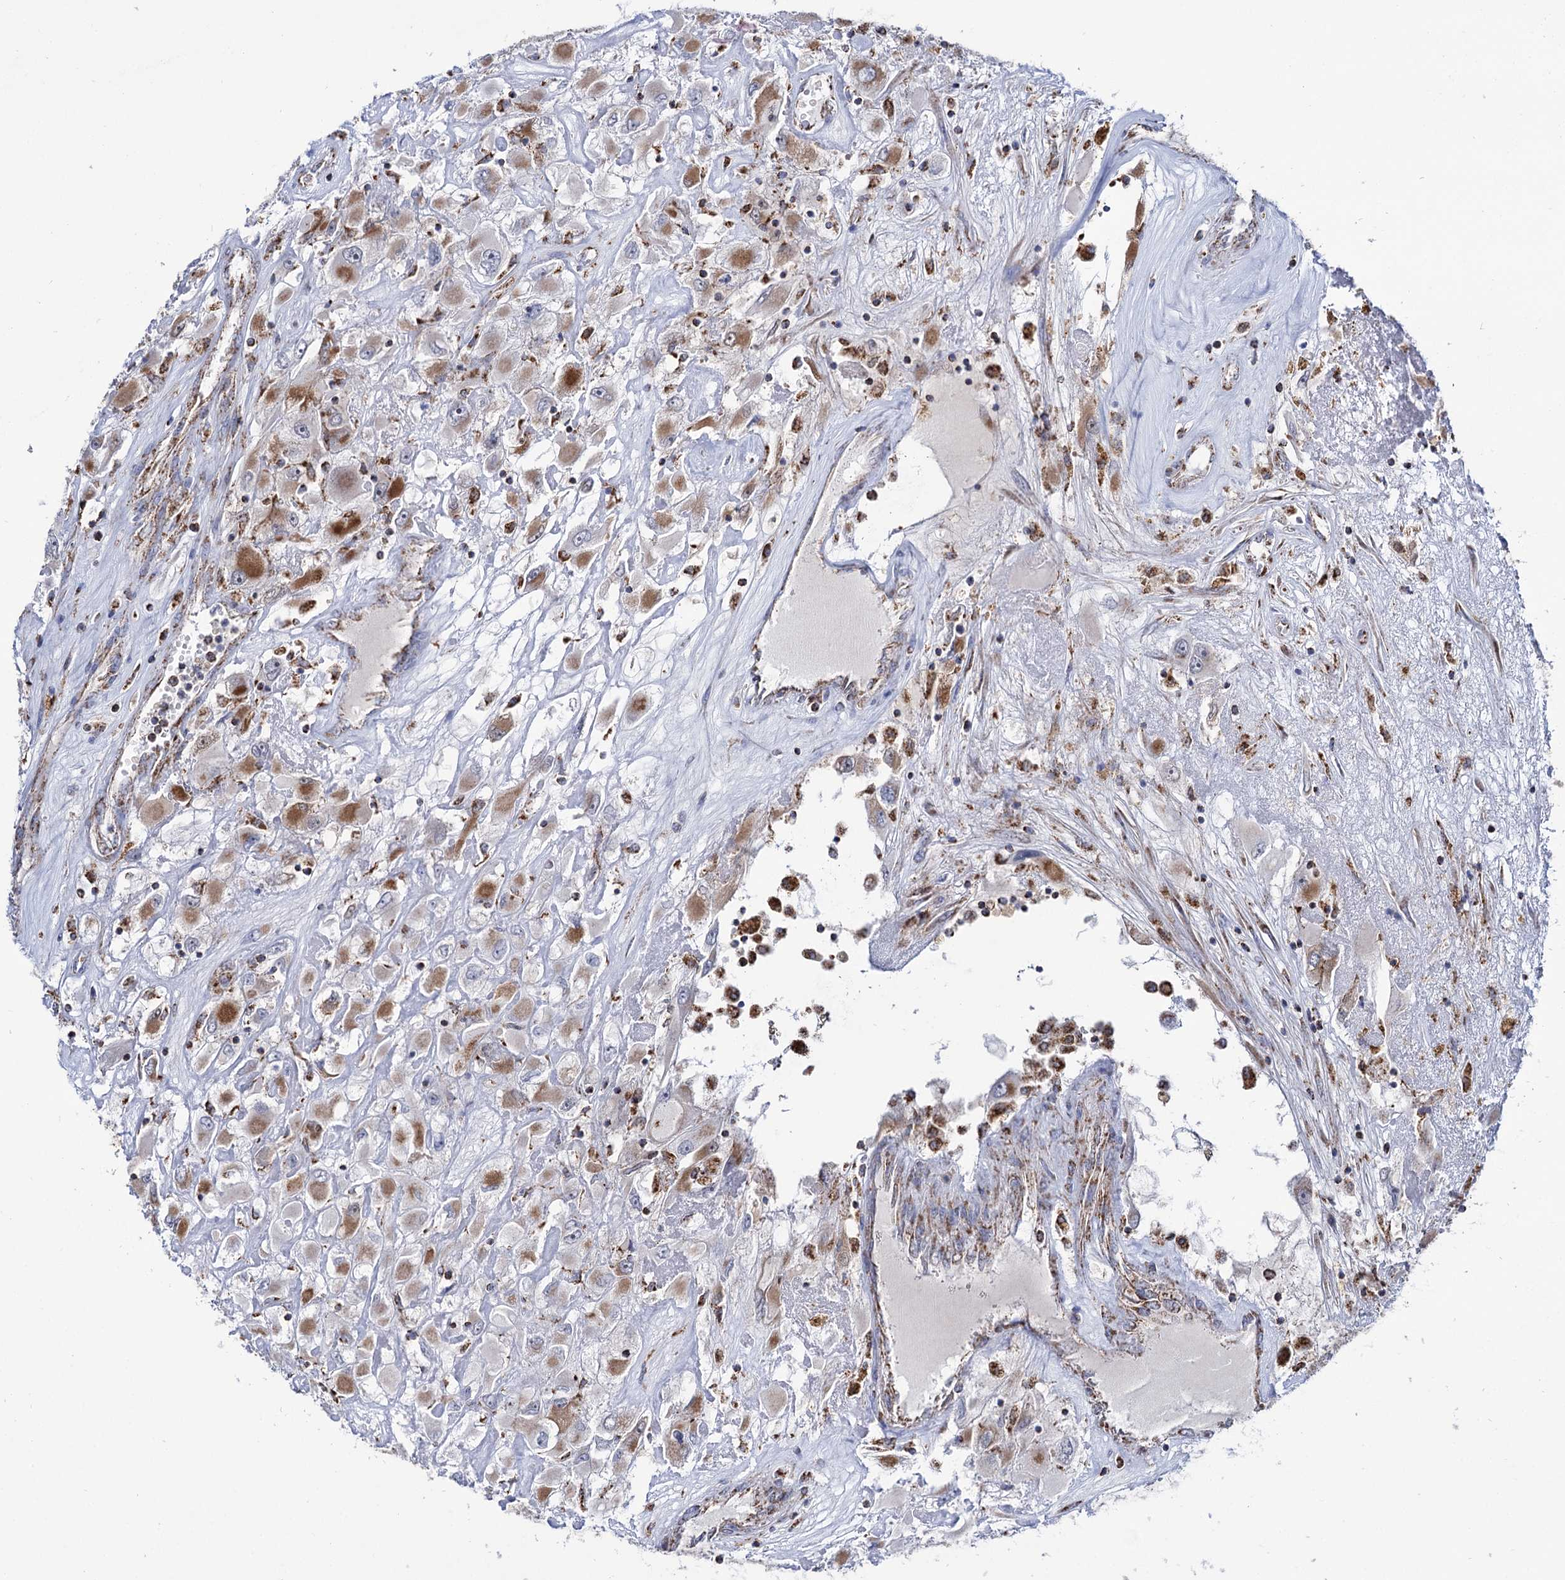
{"staining": {"intensity": "moderate", "quantity": "25%-75%", "location": "cytoplasmic/membranous"}, "tissue": "renal cancer", "cell_type": "Tumor cells", "image_type": "cancer", "snomed": [{"axis": "morphology", "description": "Adenocarcinoma, NOS"}, {"axis": "topography", "description": "Kidney"}], "caption": "Protein analysis of renal cancer (adenocarcinoma) tissue demonstrates moderate cytoplasmic/membranous positivity in approximately 25%-75% of tumor cells.", "gene": "ABHD10", "patient": {"sex": "female", "age": 52}}